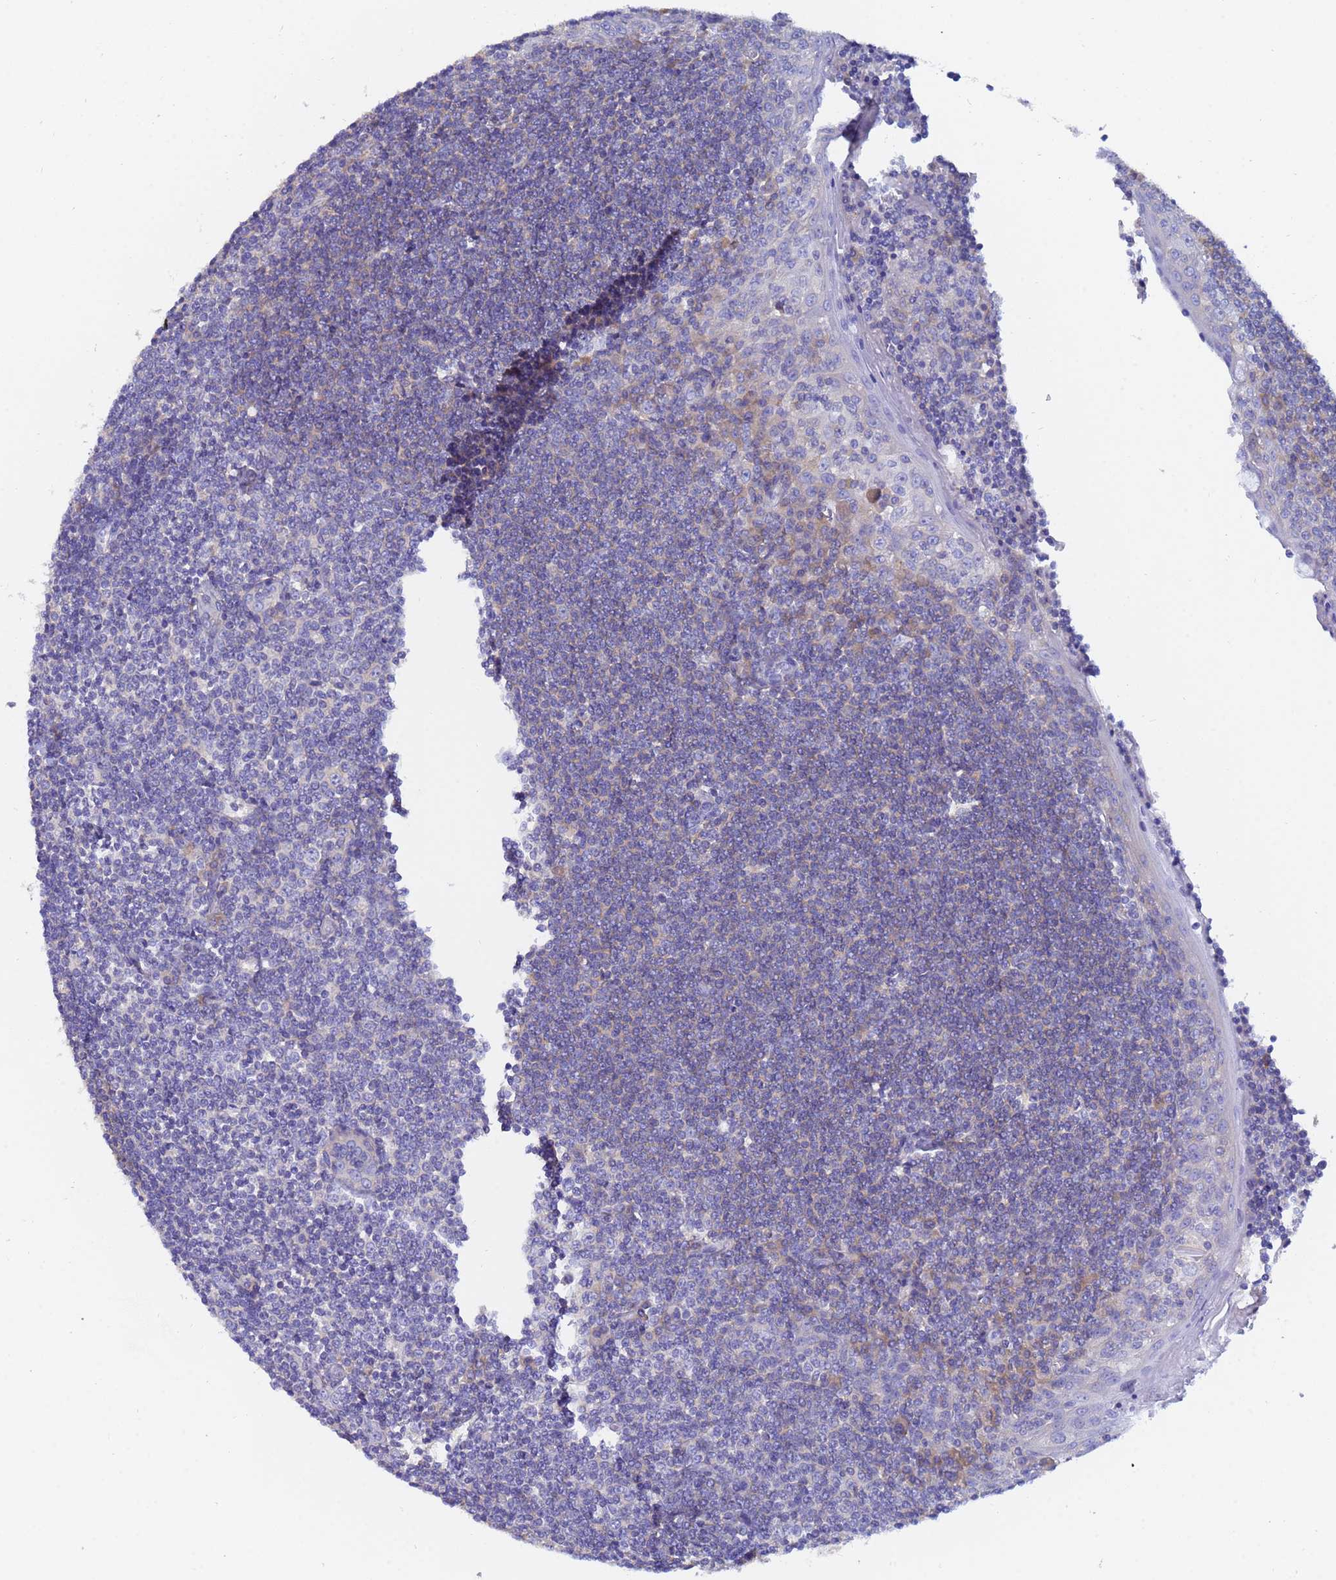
{"staining": {"intensity": "negative", "quantity": "none", "location": "none"}, "tissue": "tonsil", "cell_type": "Germinal center cells", "image_type": "normal", "snomed": [{"axis": "morphology", "description": "Normal tissue, NOS"}, {"axis": "topography", "description": "Tonsil"}], "caption": "Immunohistochemistry (IHC) image of unremarkable tonsil: human tonsil stained with DAB shows no significant protein staining in germinal center cells.", "gene": "UBE2O", "patient": {"sex": "male", "age": 27}}